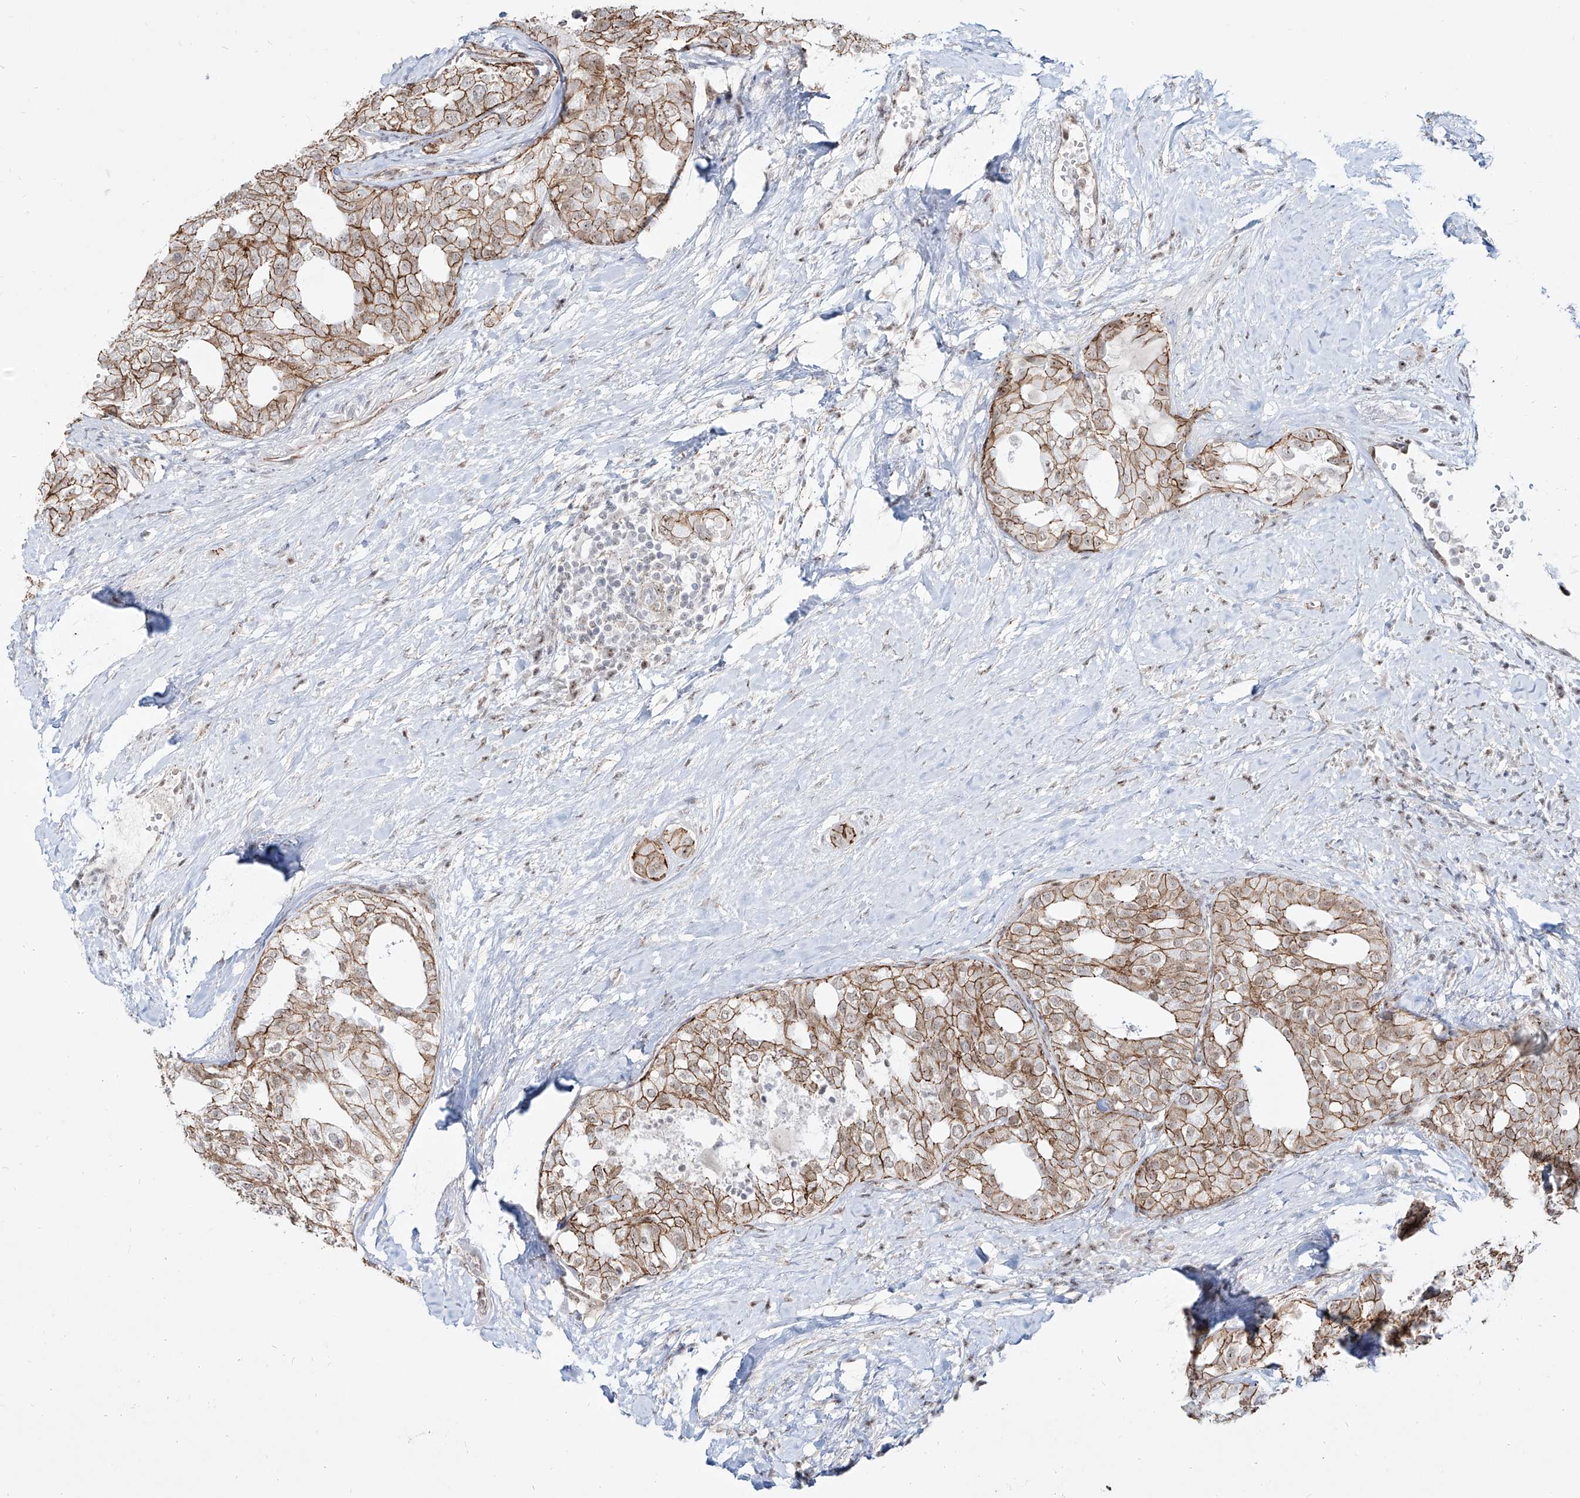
{"staining": {"intensity": "moderate", "quantity": "25%-75%", "location": "cytoplasmic/membranous"}, "tissue": "thyroid cancer", "cell_type": "Tumor cells", "image_type": "cancer", "snomed": [{"axis": "morphology", "description": "Follicular adenoma carcinoma, NOS"}, {"axis": "topography", "description": "Thyroid gland"}], "caption": "IHC histopathology image of thyroid cancer stained for a protein (brown), which displays medium levels of moderate cytoplasmic/membranous expression in about 25%-75% of tumor cells.", "gene": "ZNF710", "patient": {"sex": "male", "age": 75}}